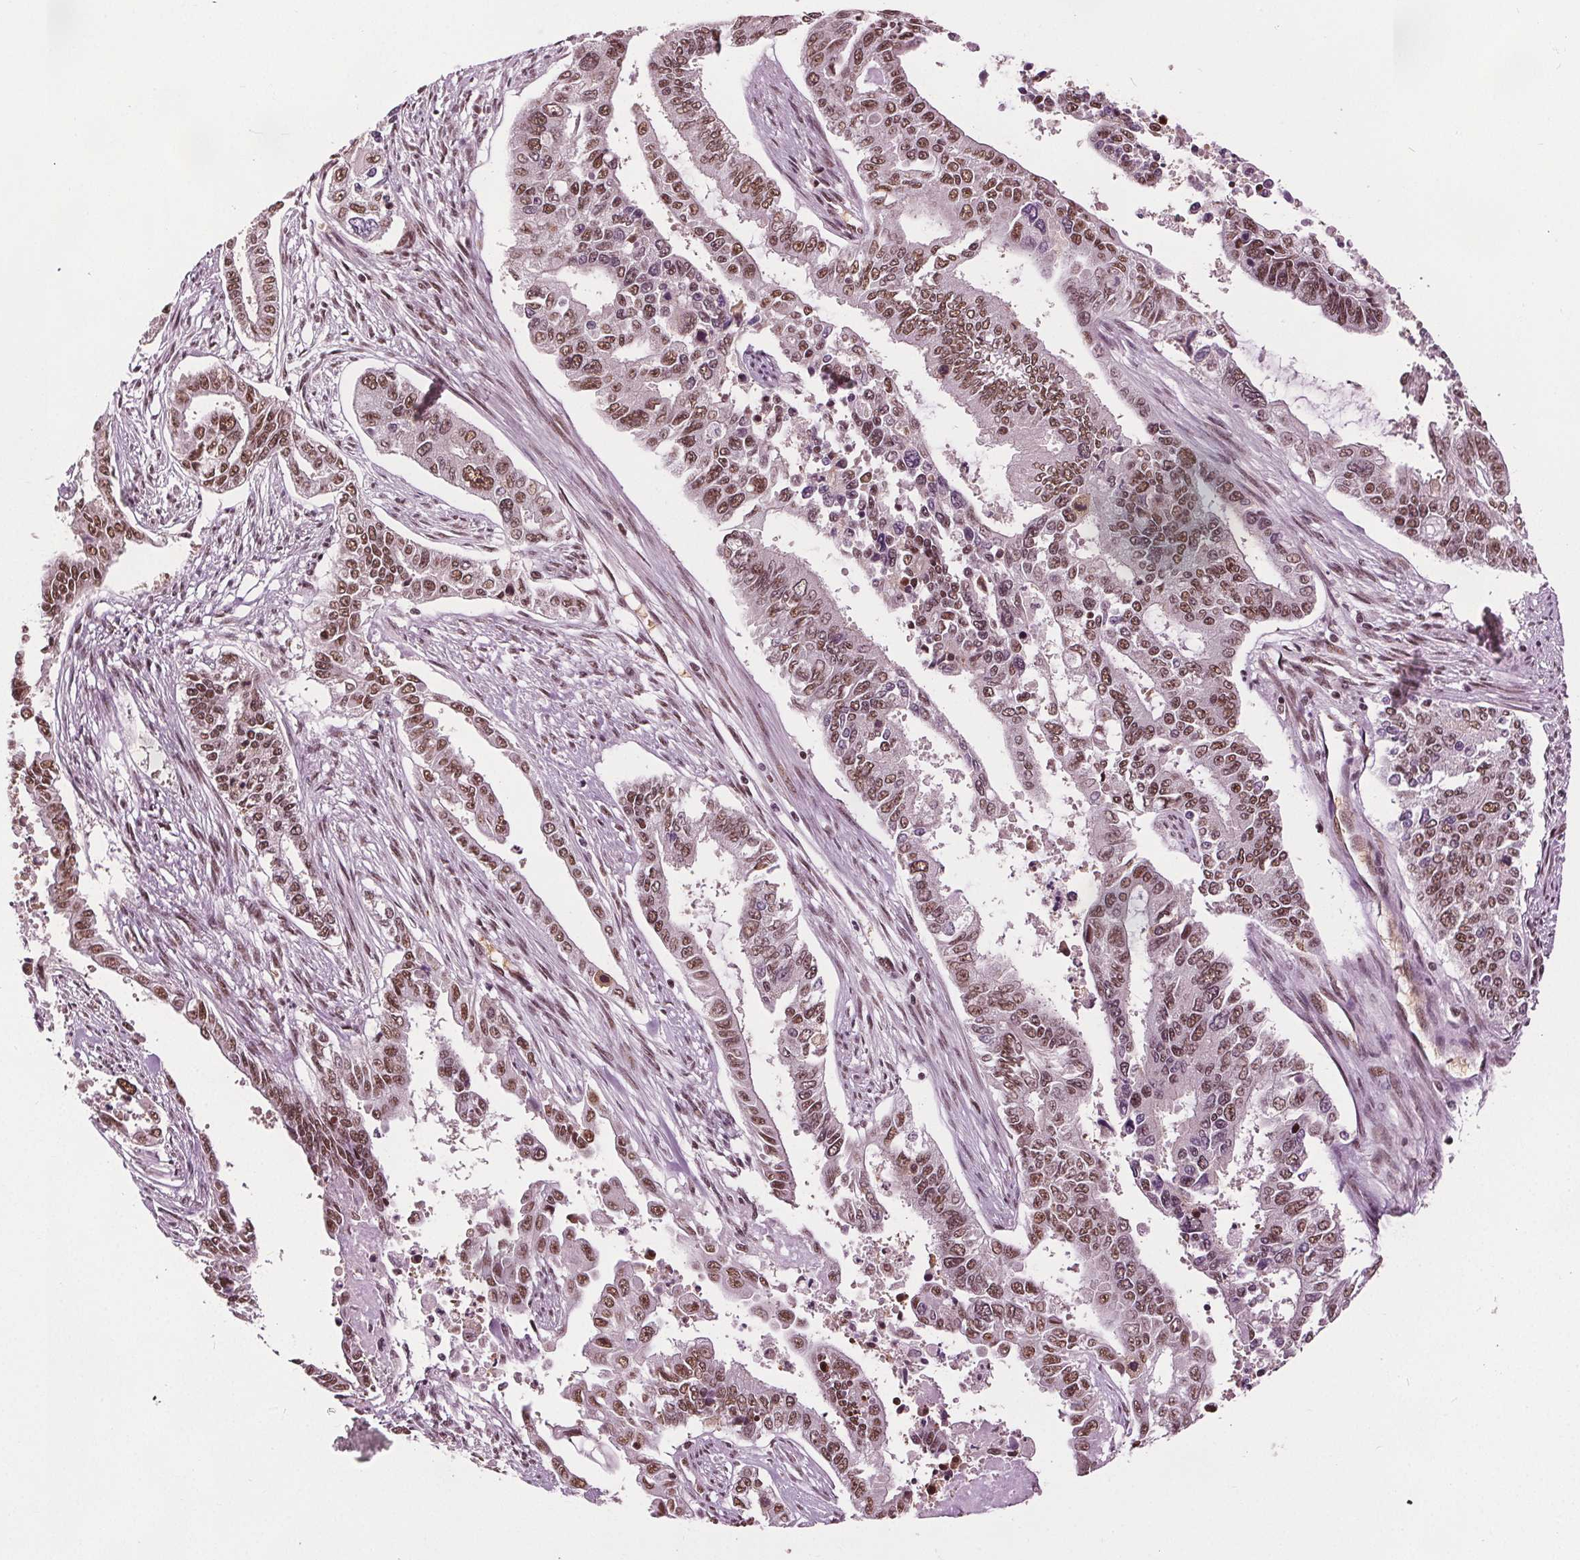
{"staining": {"intensity": "moderate", "quantity": ">75%", "location": "nuclear"}, "tissue": "endometrial cancer", "cell_type": "Tumor cells", "image_type": "cancer", "snomed": [{"axis": "morphology", "description": "Adenocarcinoma, NOS"}, {"axis": "topography", "description": "Uterus"}], "caption": "Immunohistochemical staining of human endometrial adenocarcinoma exhibits moderate nuclear protein expression in approximately >75% of tumor cells.", "gene": "IWS1", "patient": {"sex": "female", "age": 59}}